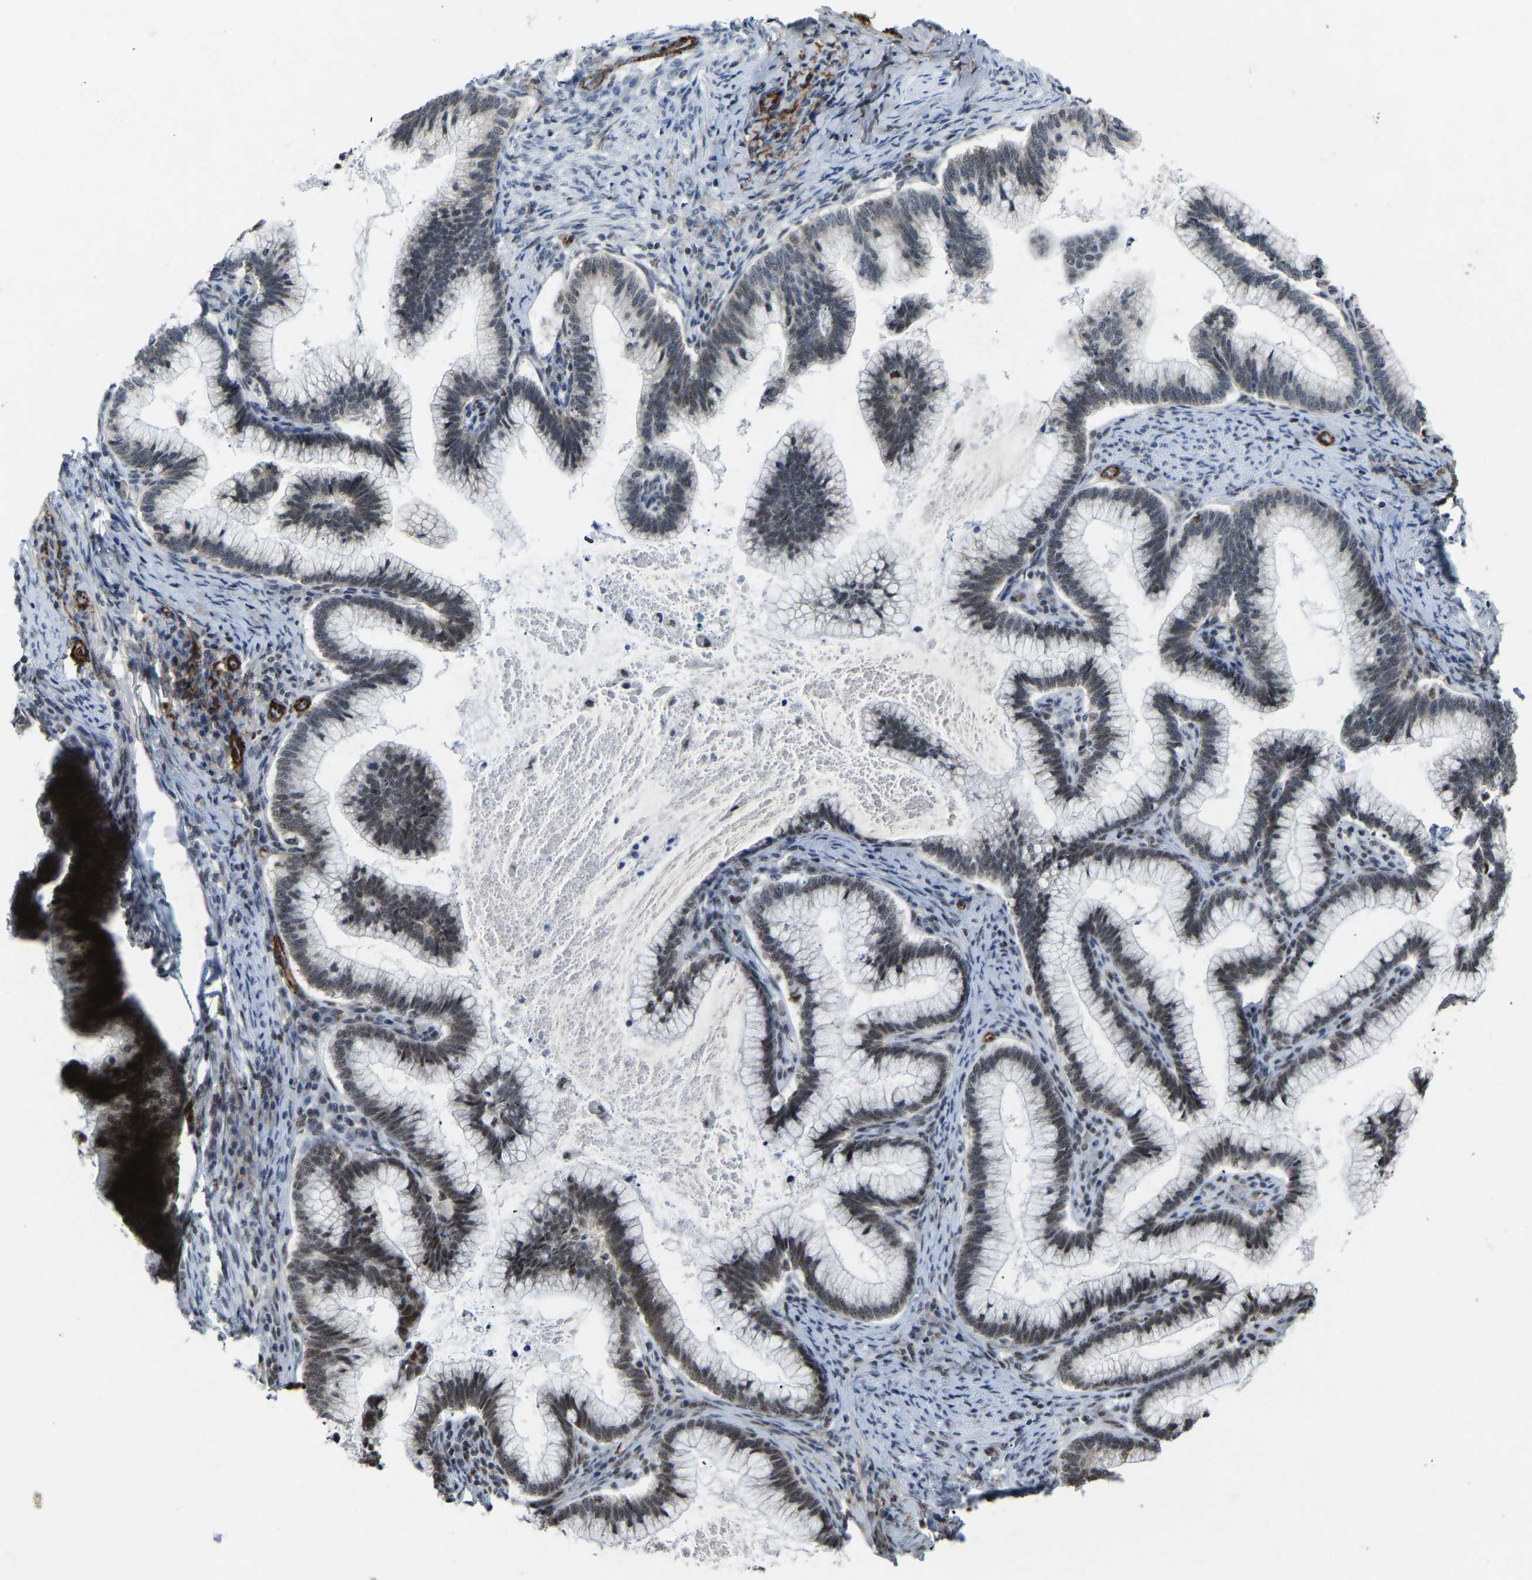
{"staining": {"intensity": "weak", "quantity": "<25%", "location": "cytoplasmic/membranous,nuclear"}, "tissue": "cervical cancer", "cell_type": "Tumor cells", "image_type": "cancer", "snomed": [{"axis": "morphology", "description": "Adenocarcinoma, NOS"}, {"axis": "topography", "description": "Cervix"}], "caption": "An immunohistochemistry photomicrograph of adenocarcinoma (cervical) is shown. There is no staining in tumor cells of adenocarcinoma (cervical). (DAB IHC with hematoxylin counter stain).", "gene": "DDX5", "patient": {"sex": "female", "age": 36}}